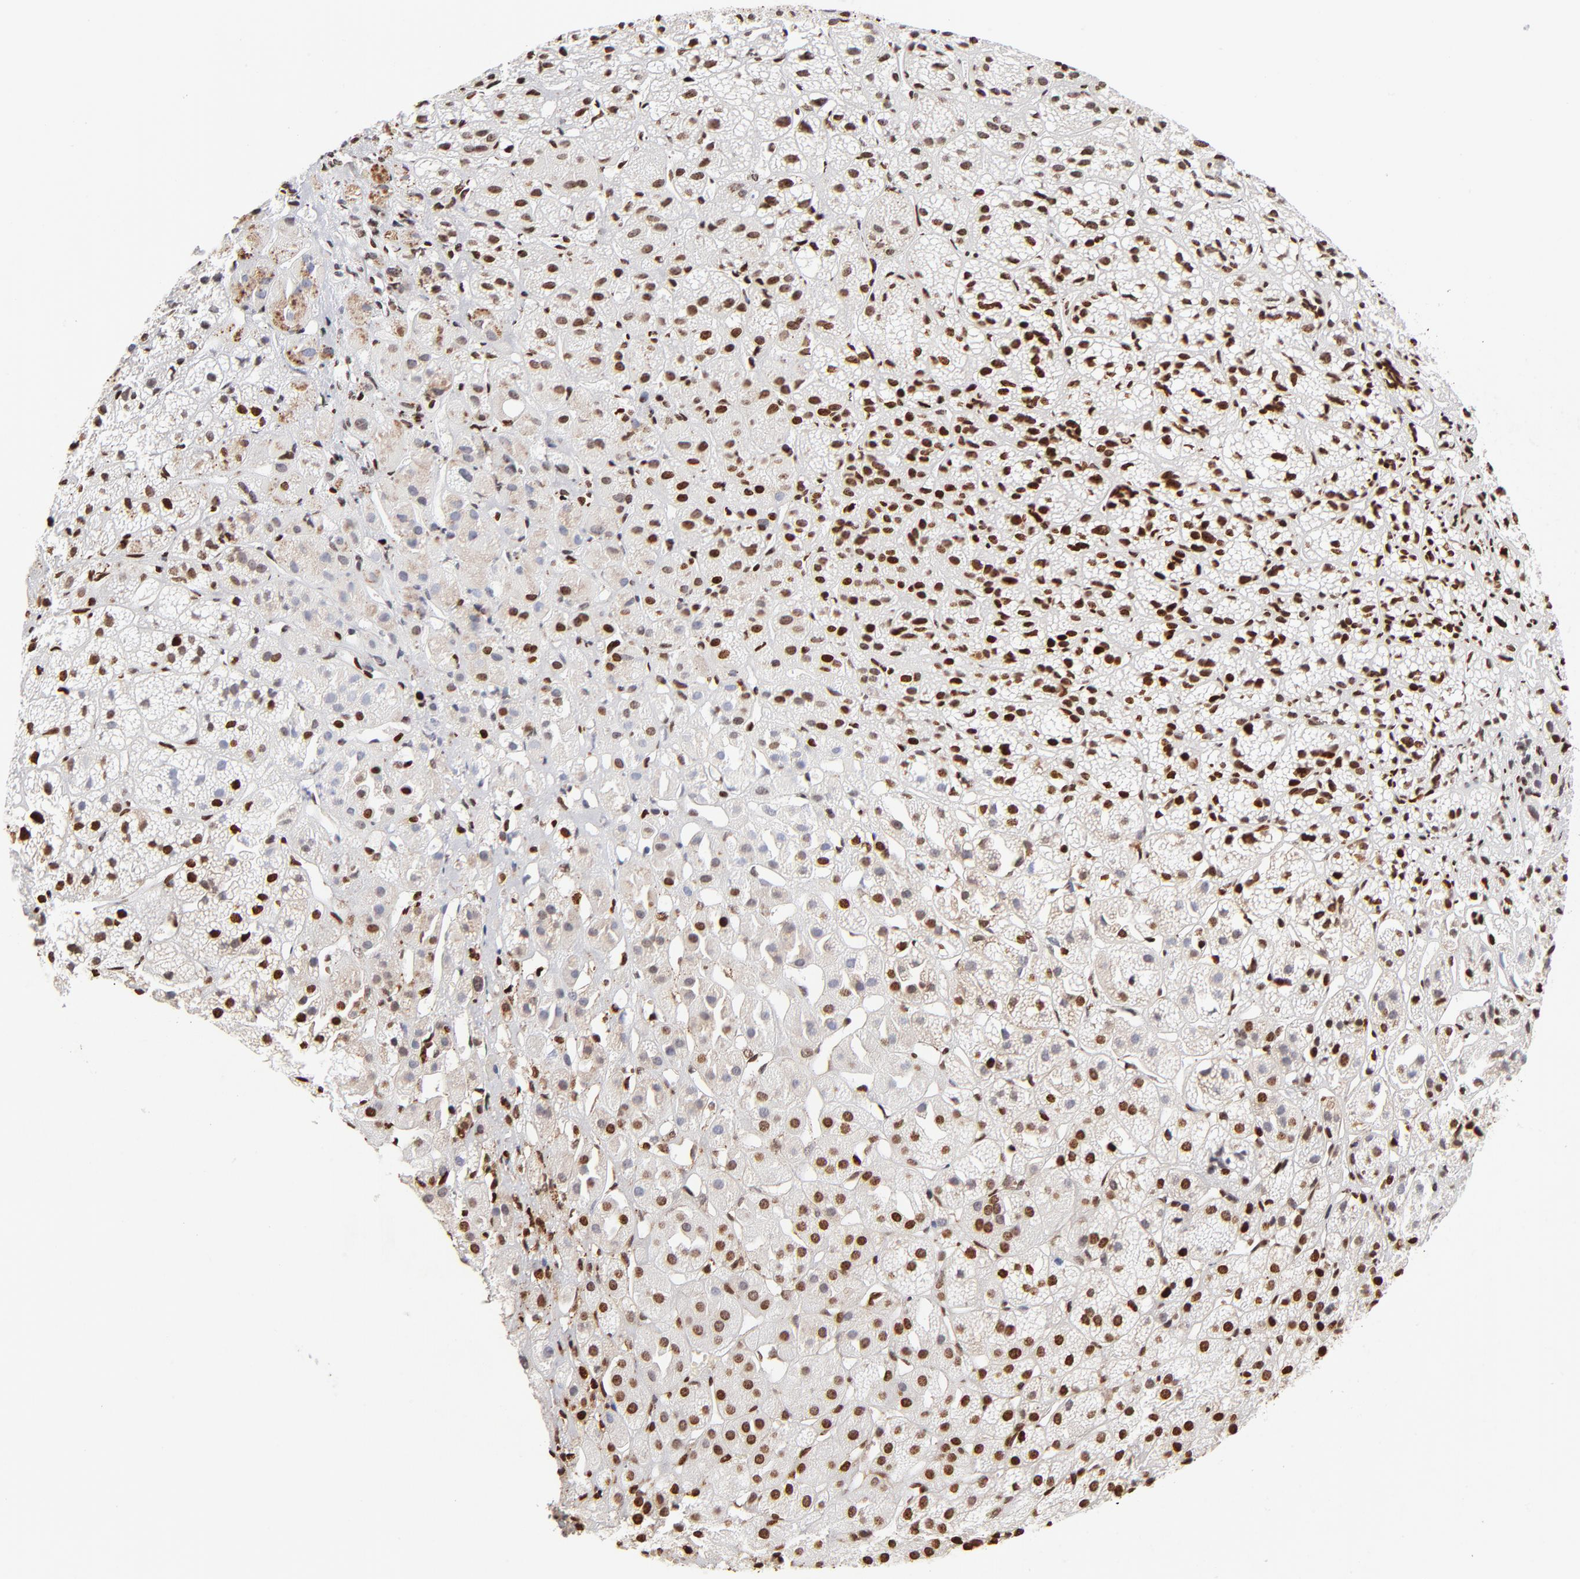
{"staining": {"intensity": "strong", "quantity": "25%-75%", "location": "nuclear"}, "tissue": "adrenal gland", "cell_type": "Glandular cells", "image_type": "normal", "snomed": [{"axis": "morphology", "description": "Normal tissue, NOS"}, {"axis": "topography", "description": "Adrenal gland"}], "caption": "A high amount of strong nuclear expression is identified in about 25%-75% of glandular cells in normal adrenal gland.", "gene": "FBH1", "patient": {"sex": "female", "age": 71}}